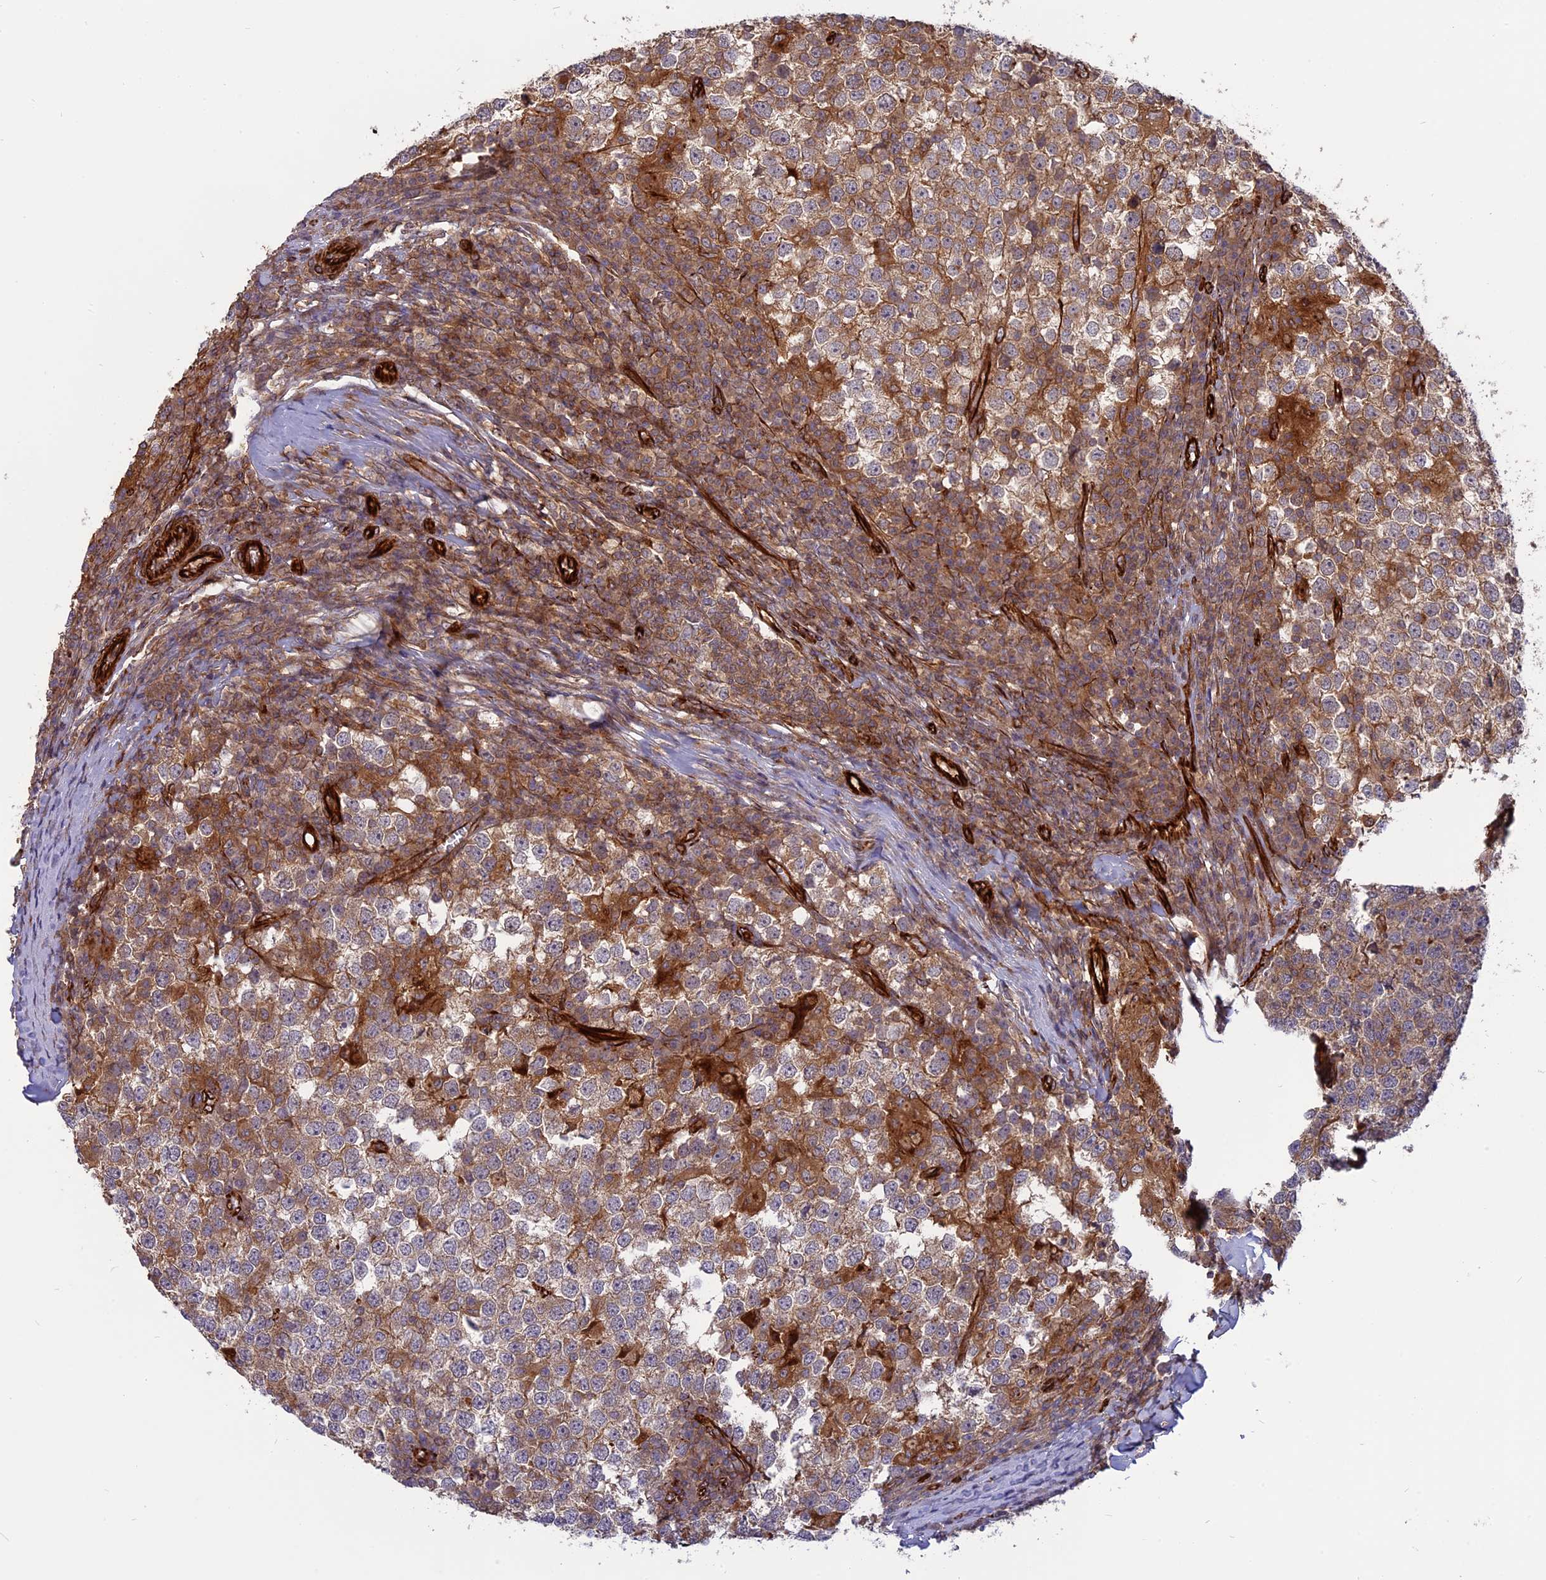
{"staining": {"intensity": "weak", "quantity": "25%-75%", "location": "cytoplasmic/membranous"}, "tissue": "testis cancer", "cell_type": "Tumor cells", "image_type": "cancer", "snomed": [{"axis": "morphology", "description": "Seminoma, NOS"}, {"axis": "topography", "description": "Testis"}], "caption": "Immunohistochemistry (IHC) (DAB (3,3'-diaminobenzidine)) staining of testis cancer displays weak cytoplasmic/membranous protein positivity in approximately 25%-75% of tumor cells.", "gene": "PHLDB3", "patient": {"sex": "male", "age": 65}}